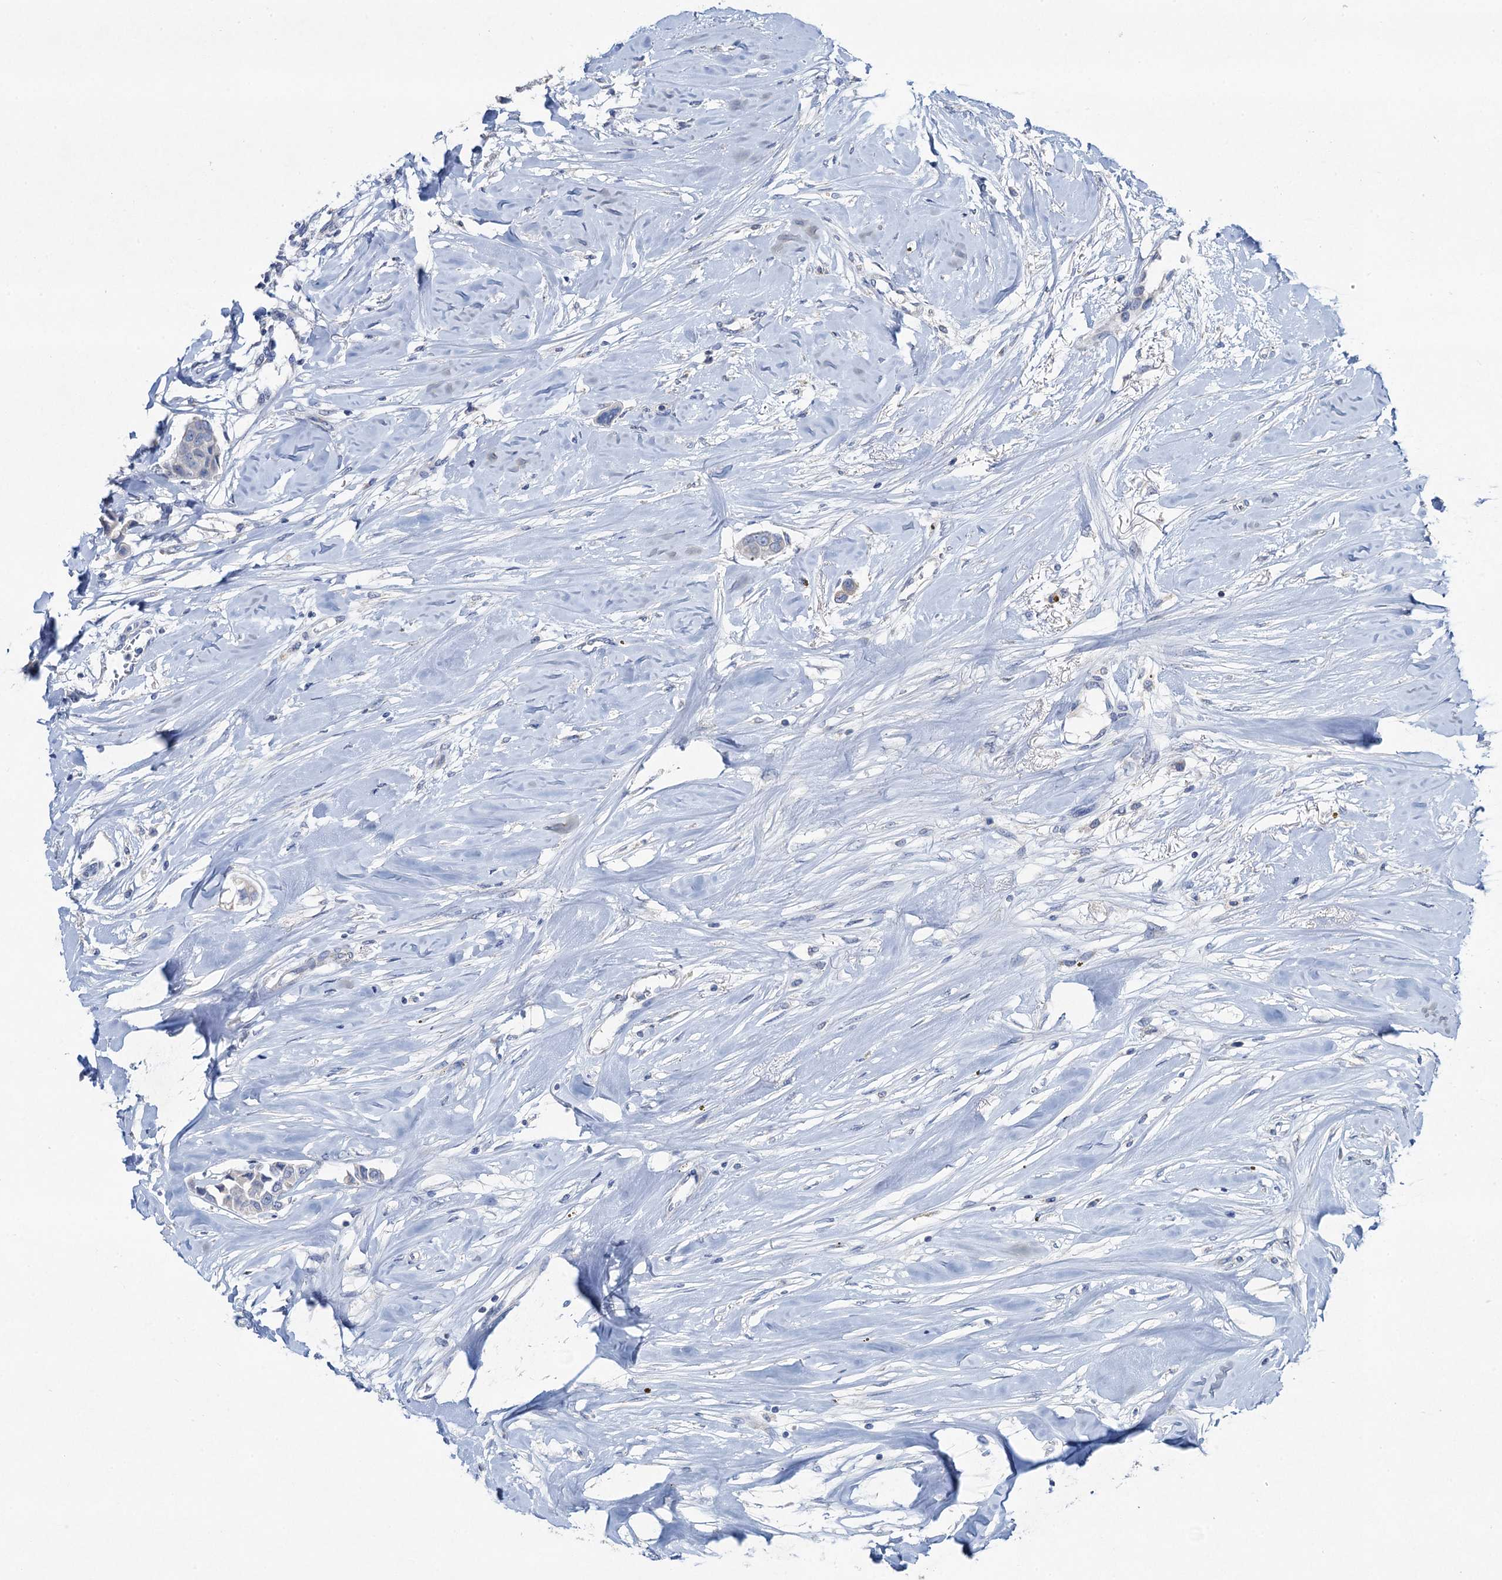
{"staining": {"intensity": "negative", "quantity": "none", "location": "none"}, "tissue": "breast cancer", "cell_type": "Tumor cells", "image_type": "cancer", "snomed": [{"axis": "morphology", "description": "Duct carcinoma"}, {"axis": "topography", "description": "Breast"}], "caption": "Breast cancer was stained to show a protein in brown. There is no significant positivity in tumor cells. (DAB IHC, high magnification).", "gene": "PLLP", "patient": {"sex": "female", "age": 80}}